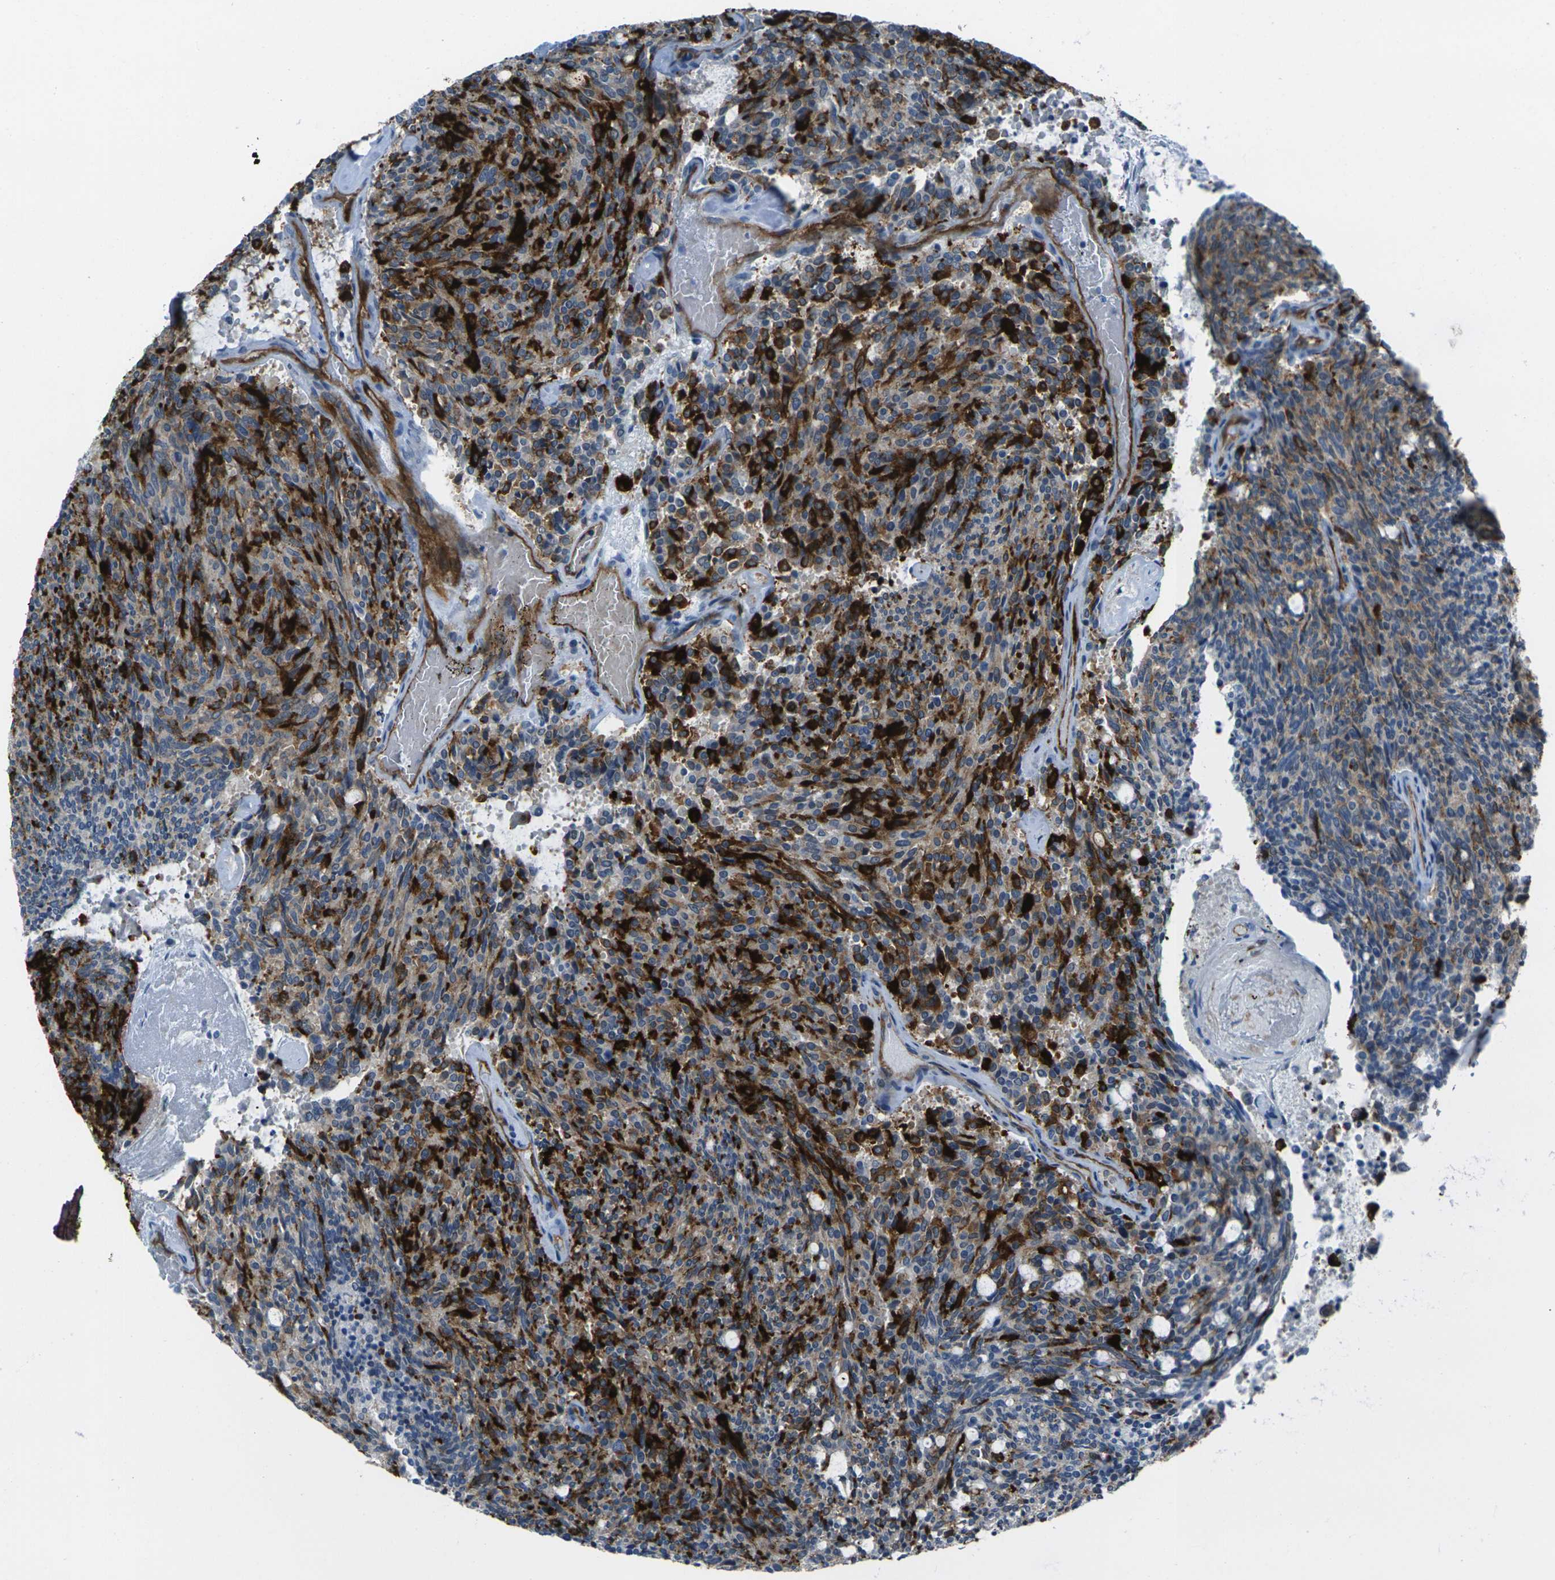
{"staining": {"intensity": "strong", "quantity": ">75%", "location": "cytoplasmic/membranous"}, "tissue": "carcinoid", "cell_type": "Tumor cells", "image_type": "cancer", "snomed": [{"axis": "morphology", "description": "Carcinoid, malignant, NOS"}, {"axis": "topography", "description": "Pancreas"}], "caption": "Tumor cells exhibit high levels of strong cytoplasmic/membranous positivity in approximately >75% of cells in human carcinoid (malignant). The protein of interest is stained brown, and the nuclei are stained in blue (DAB IHC with brightfield microscopy, high magnification).", "gene": "HSPA12B", "patient": {"sex": "female", "age": 54}}